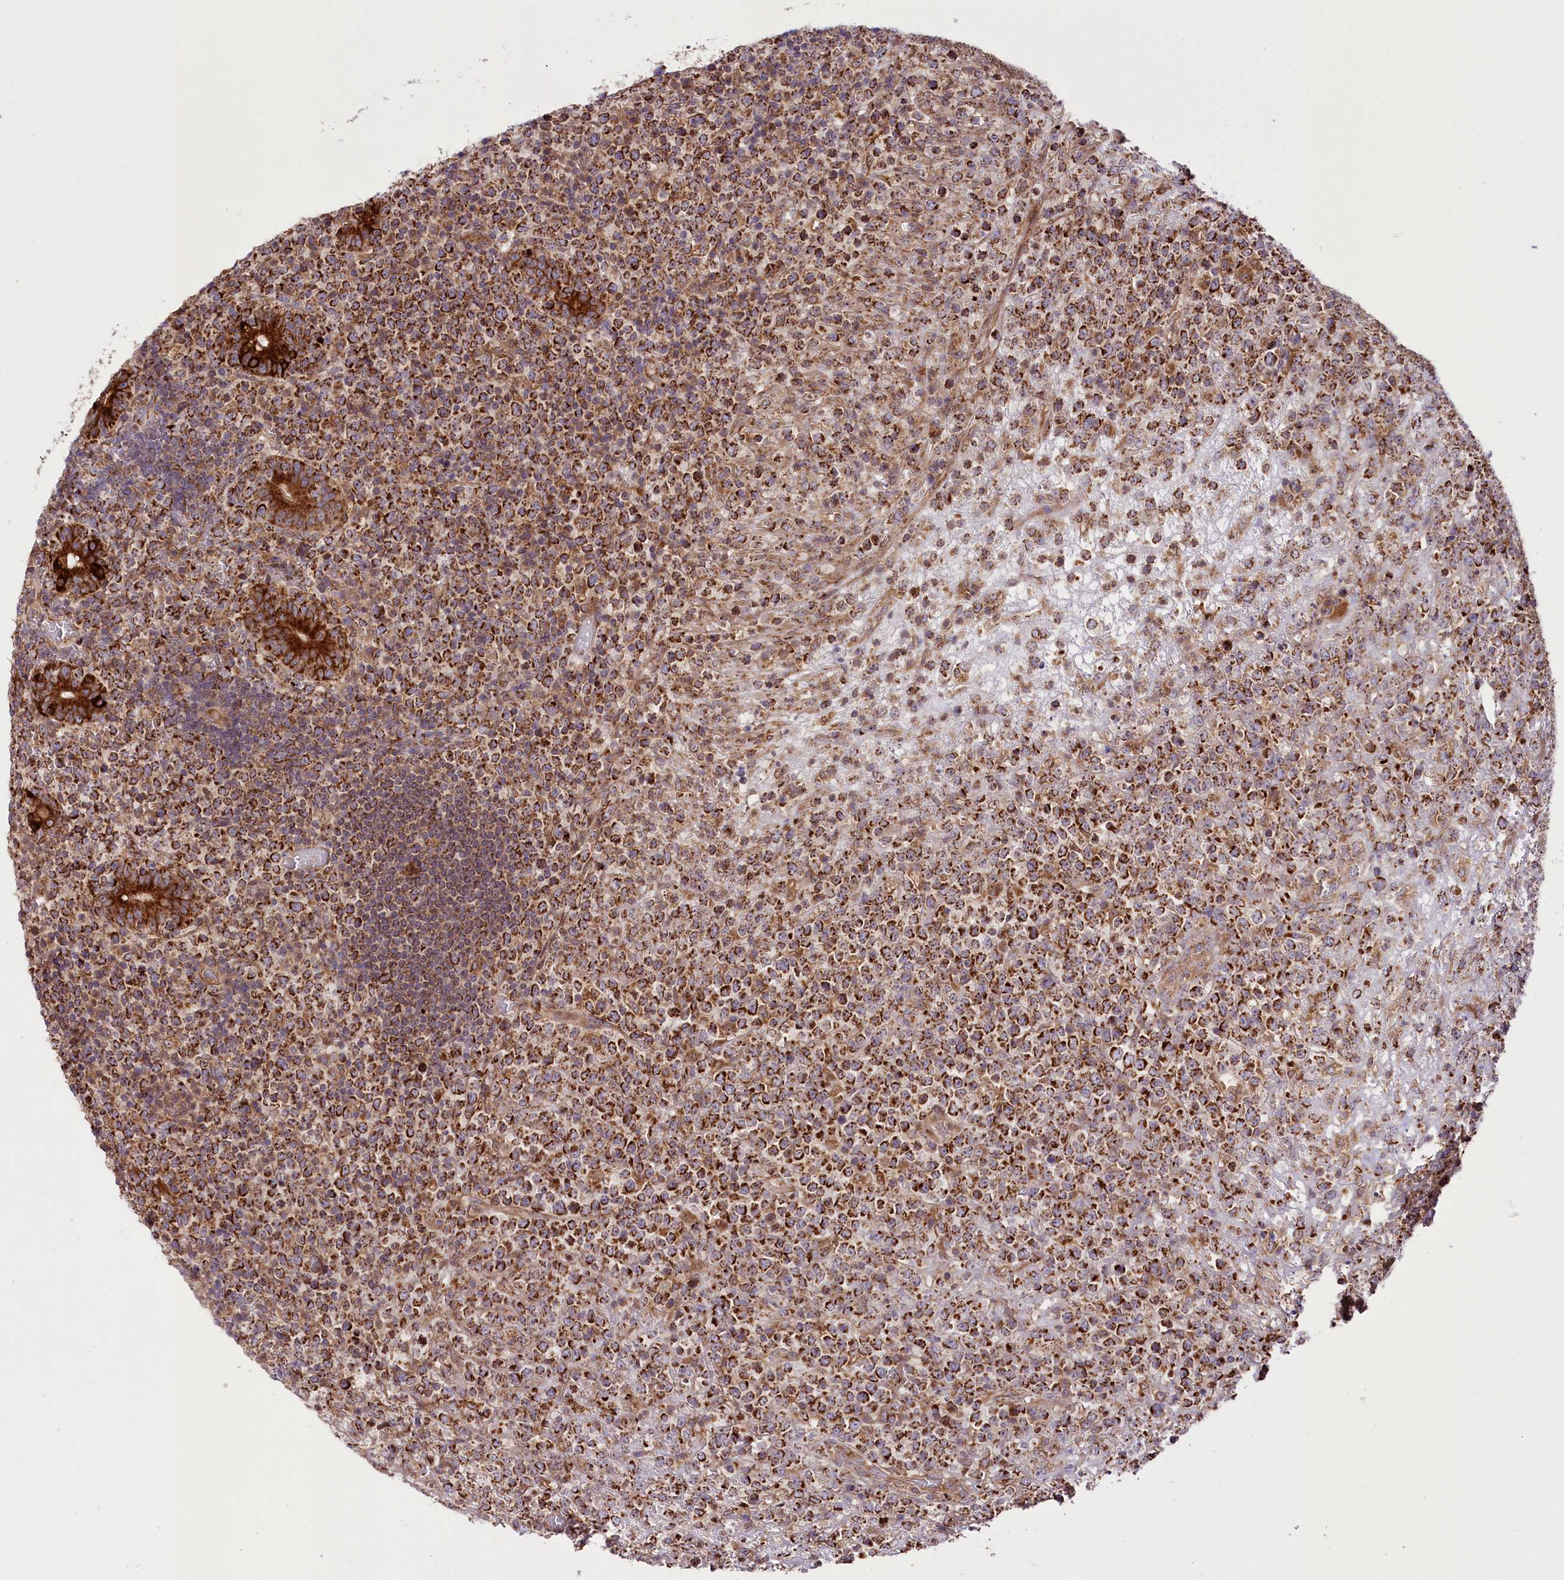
{"staining": {"intensity": "strong", "quantity": ">75%", "location": "cytoplasmic/membranous"}, "tissue": "lymphoma", "cell_type": "Tumor cells", "image_type": "cancer", "snomed": [{"axis": "morphology", "description": "Malignant lymphoma, non-Hodgkin's type, High grade"}, {"axis": "topography", "description": "Colon"}], "caption": "The immunohistochemical stain shows strong cytoplasmic/membranous staining in tumor cells of lymphoma tissue.", "gene": "RAB7A", "patient": {"sex": "female", "age": 53}}